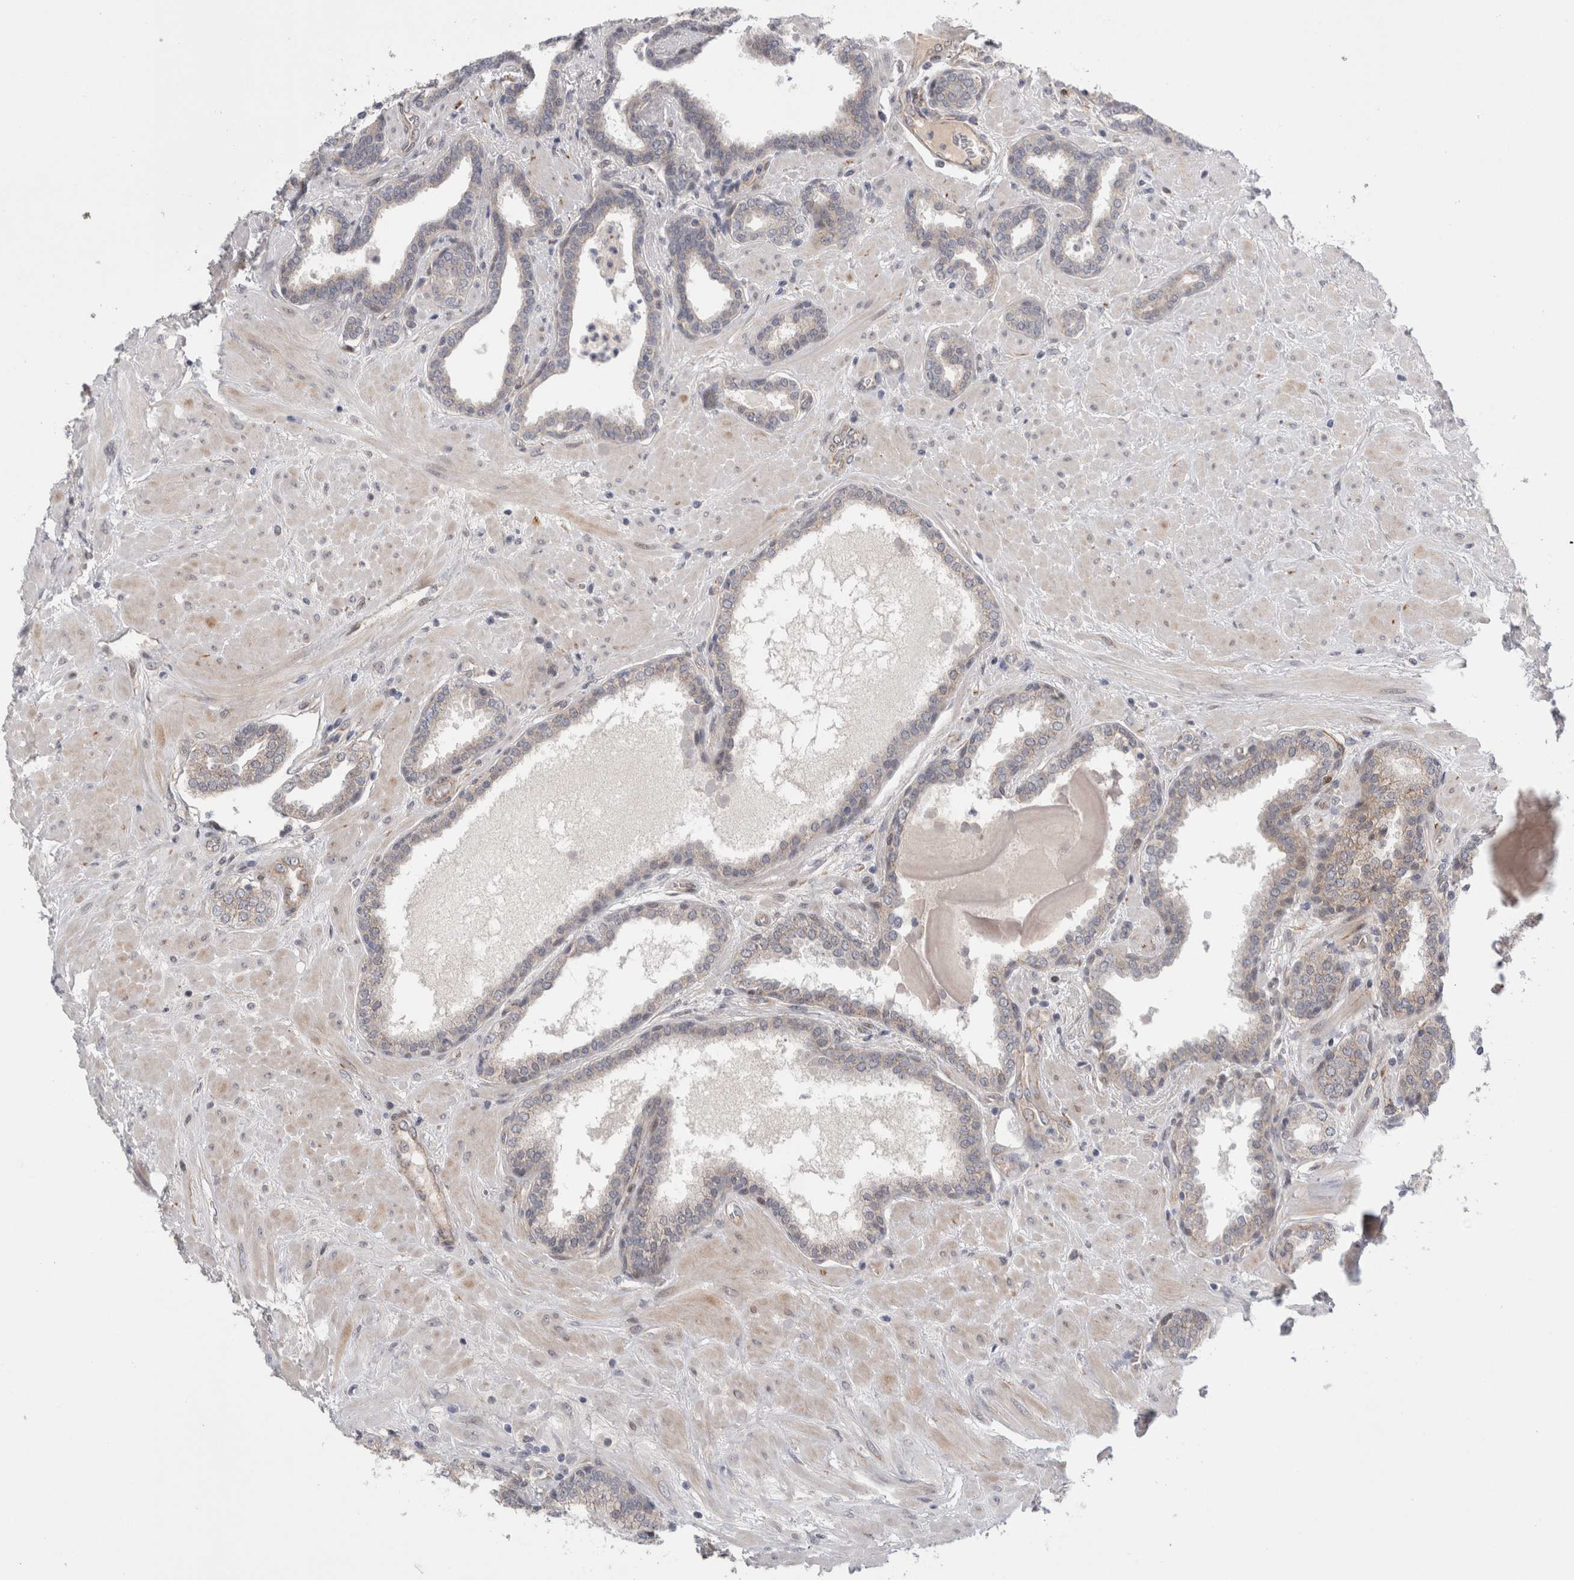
{"staining": {"intensity": "weak", "quantity": "<25%", "location": "cytoplasmic/membranous"}, "tissue": "prostate", "cell_type": "Glandular cells", "image_type": "normal", "snomed": [{"axis": "morphology", "description": "Normal tissue, NOS"}, {"axis": "topography", "description": "Prostate"}], "caption": "The histopathology image displays no significant positivity in glandular cells of prostate. (DAB immunohistochemistry visualized using brightfield microscopy, high magnification).", "gene": "TAFA5", "patient": {"sex": "male", "age": 51}}